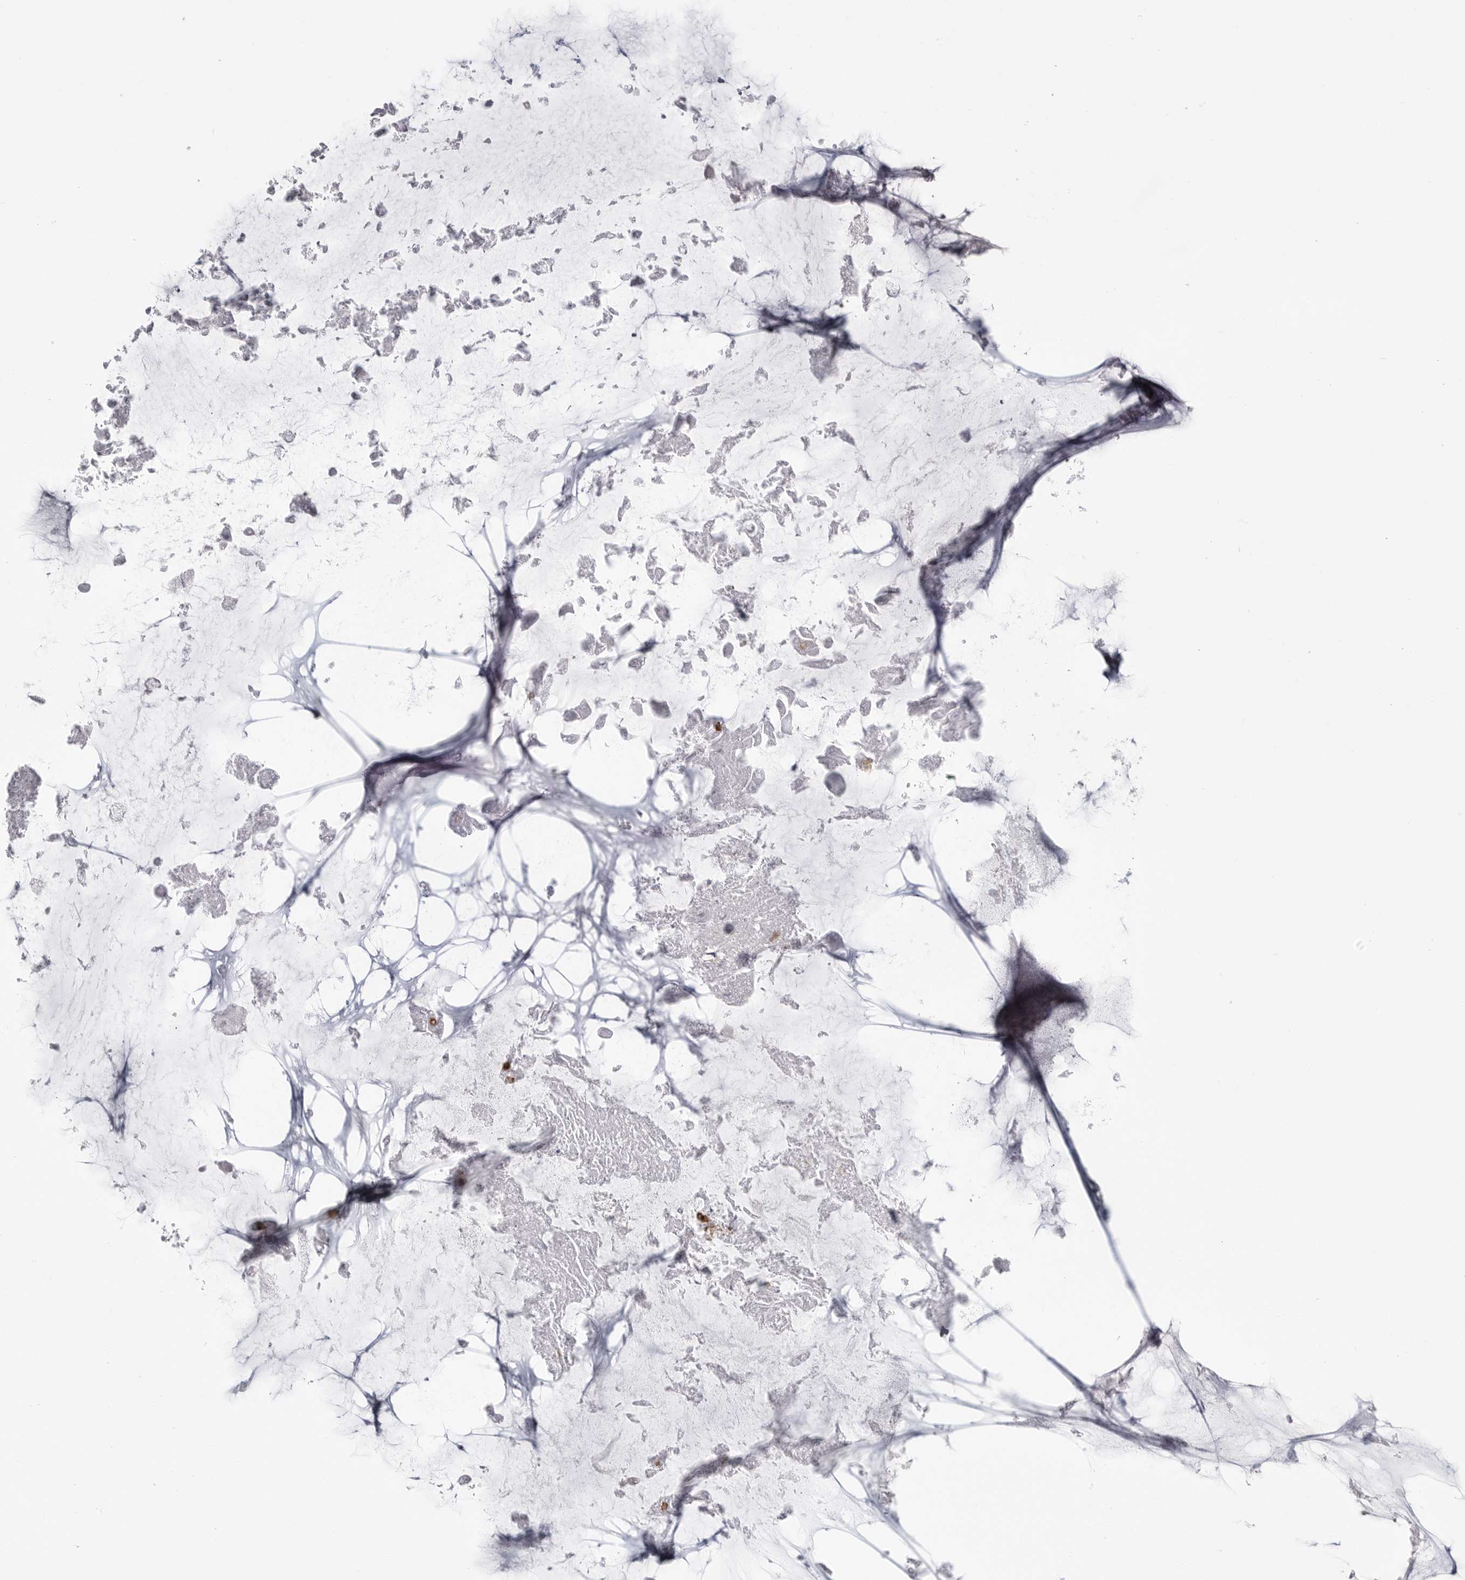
{"staining": {"intensity": "negative", "quantity": "none", "location": "none"}, "tissue": "ovarian cancer", "cell_type": "Tumor cells", "image_type": "cancer", "snomed": [{"axis": "morphology", "description": "Cystadenocarcinoma, mucinous, NOS"}, {"axis": "topography", "description": "Ovary"}], "caption": "Micrograph shows no significant protein expression in tumor cells of mucinous cystadenocarcinoma (ovarian).", "gene": "ITGAL", "patient": {"sex": "female", "age": 61}}